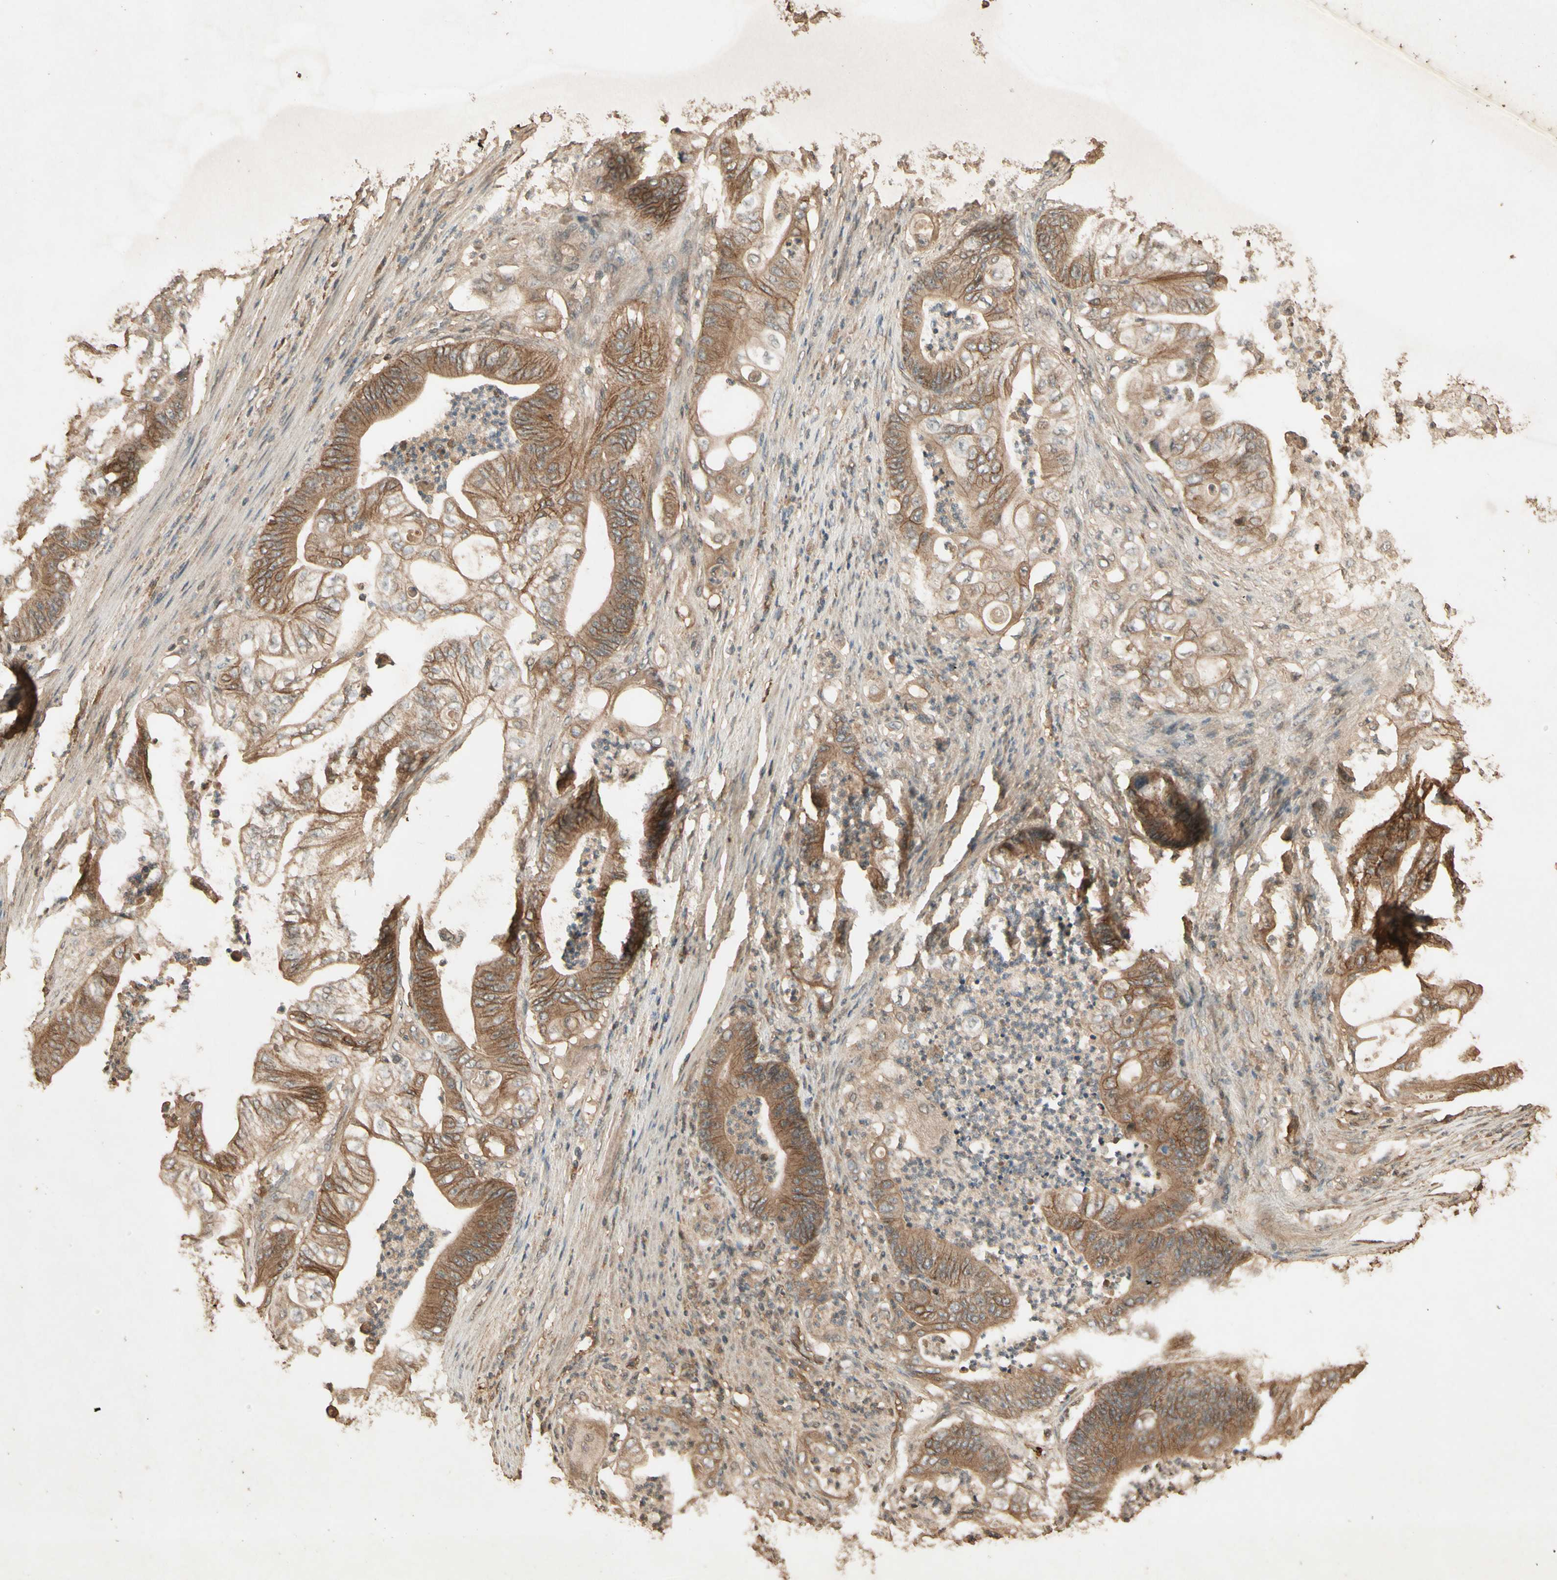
{"staining": {"intensity": "moderate", "quantity": ">75%", "location": "cytoplasmic/membranous"}, "tissue": "stomach cancer", "cell_type": "Tumor cells", "image_type": "cancer", "snomed": [{"axis": "morphology", "description": "Adenocarcinoma, NOS"}, {"axis": "topography", "description": "Stomach"}], "caption": "This photomicrograph shows immunohistochemistry staining of human stomach cancer (adenocarcinoma), with medium moderate cytoplasmic/membranous staining in approximately >75% of tumor cells.", "gene": "SMAD9", "patient": {"sex": "female", "age": 73}}